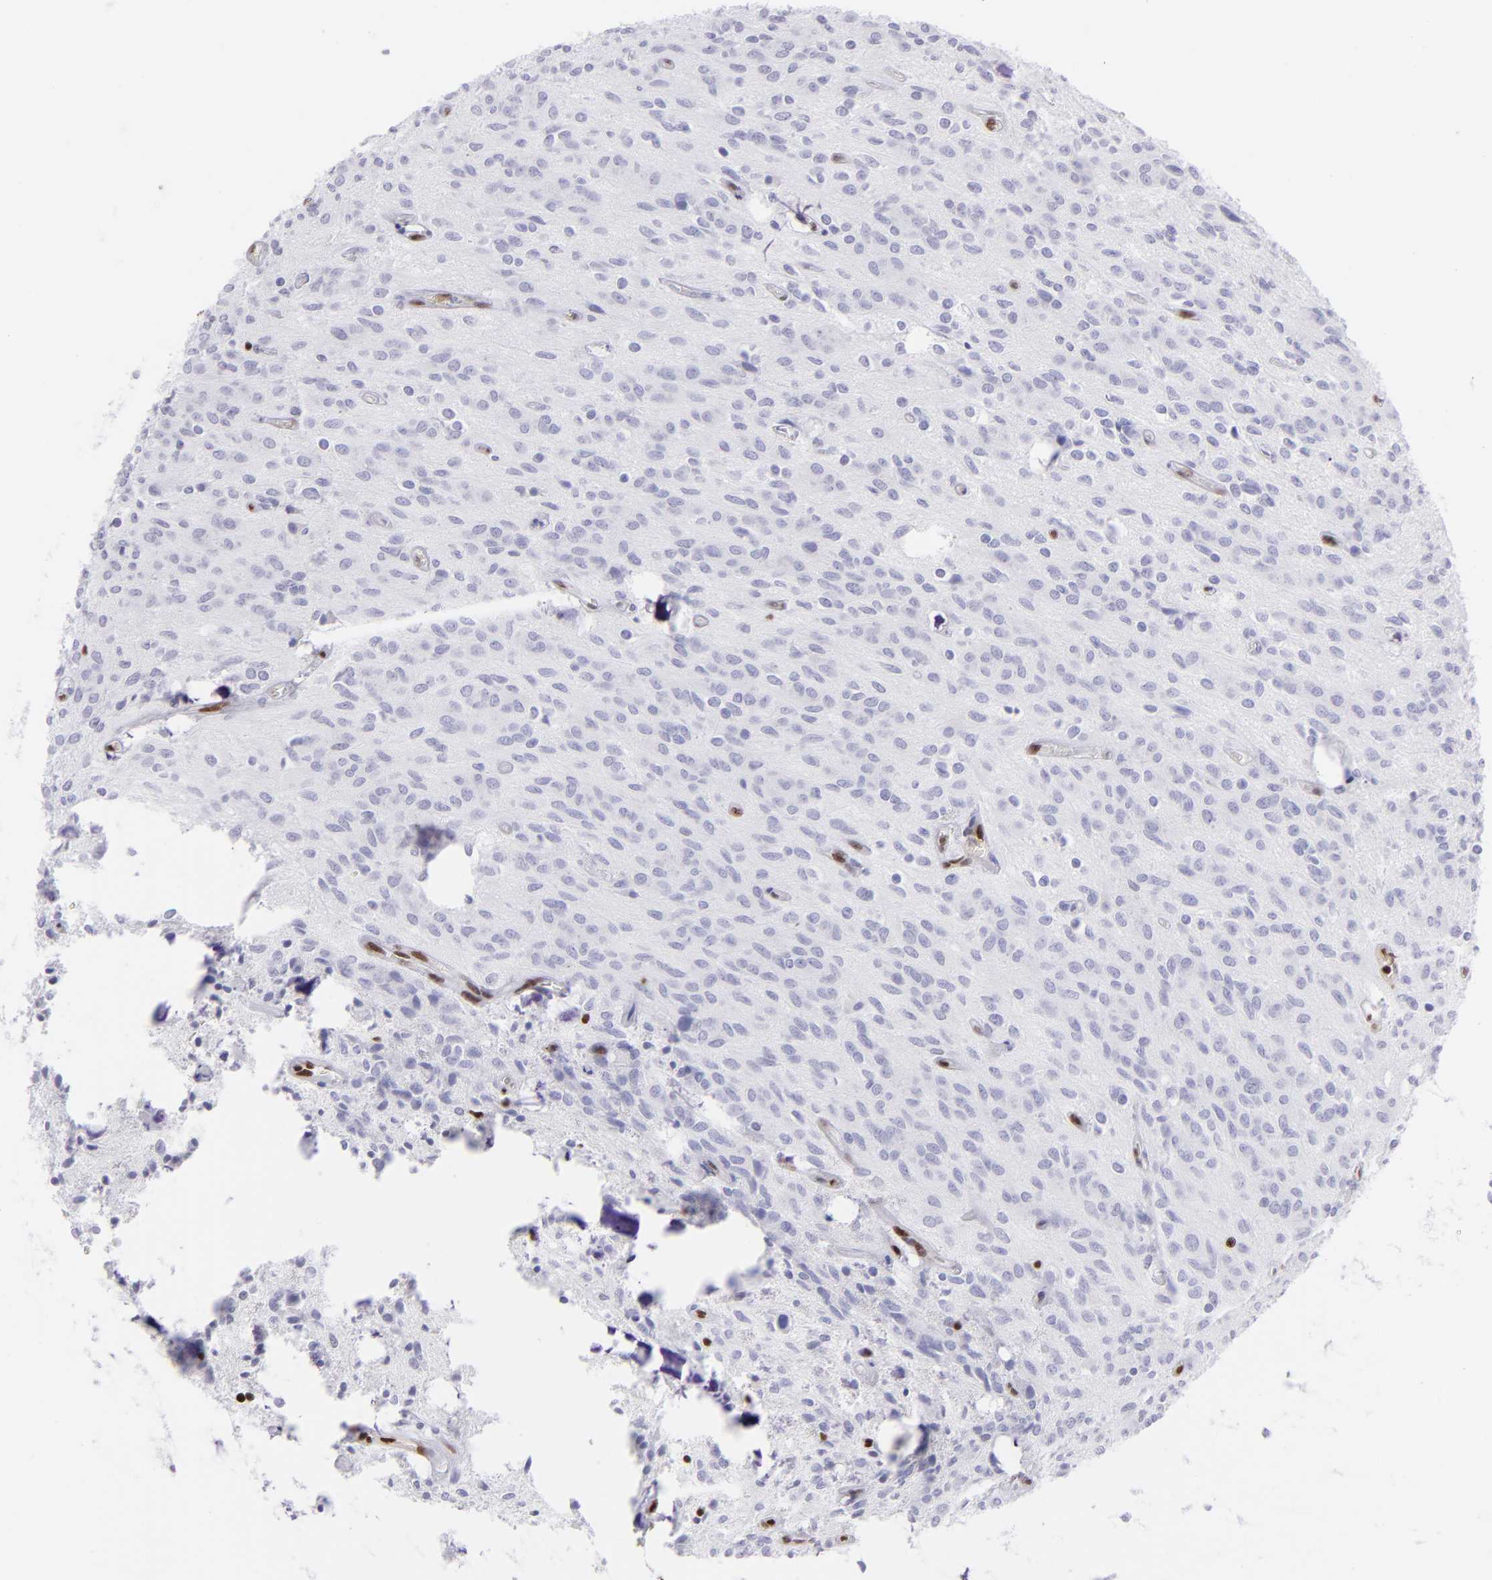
{"staining": {"intensity": "negative", "quantity": "none", "location": "none"}, "tissue": "glioma", "cell_type": "Tumor cells", "image_type": "cancer", "snomed": [{"axis": "morphology", "description": "Glioma, malignant, Low grade"}, {"axis": "topography", "description": "Brain"}], "caption": "An IHC micrograph of malignant glioma (low-grade) is shown. There is no staining in tumor cells of malignant glioma (low-grade).", "gene": "ETS1", "patient": {"sex": "female", "age": 15}}